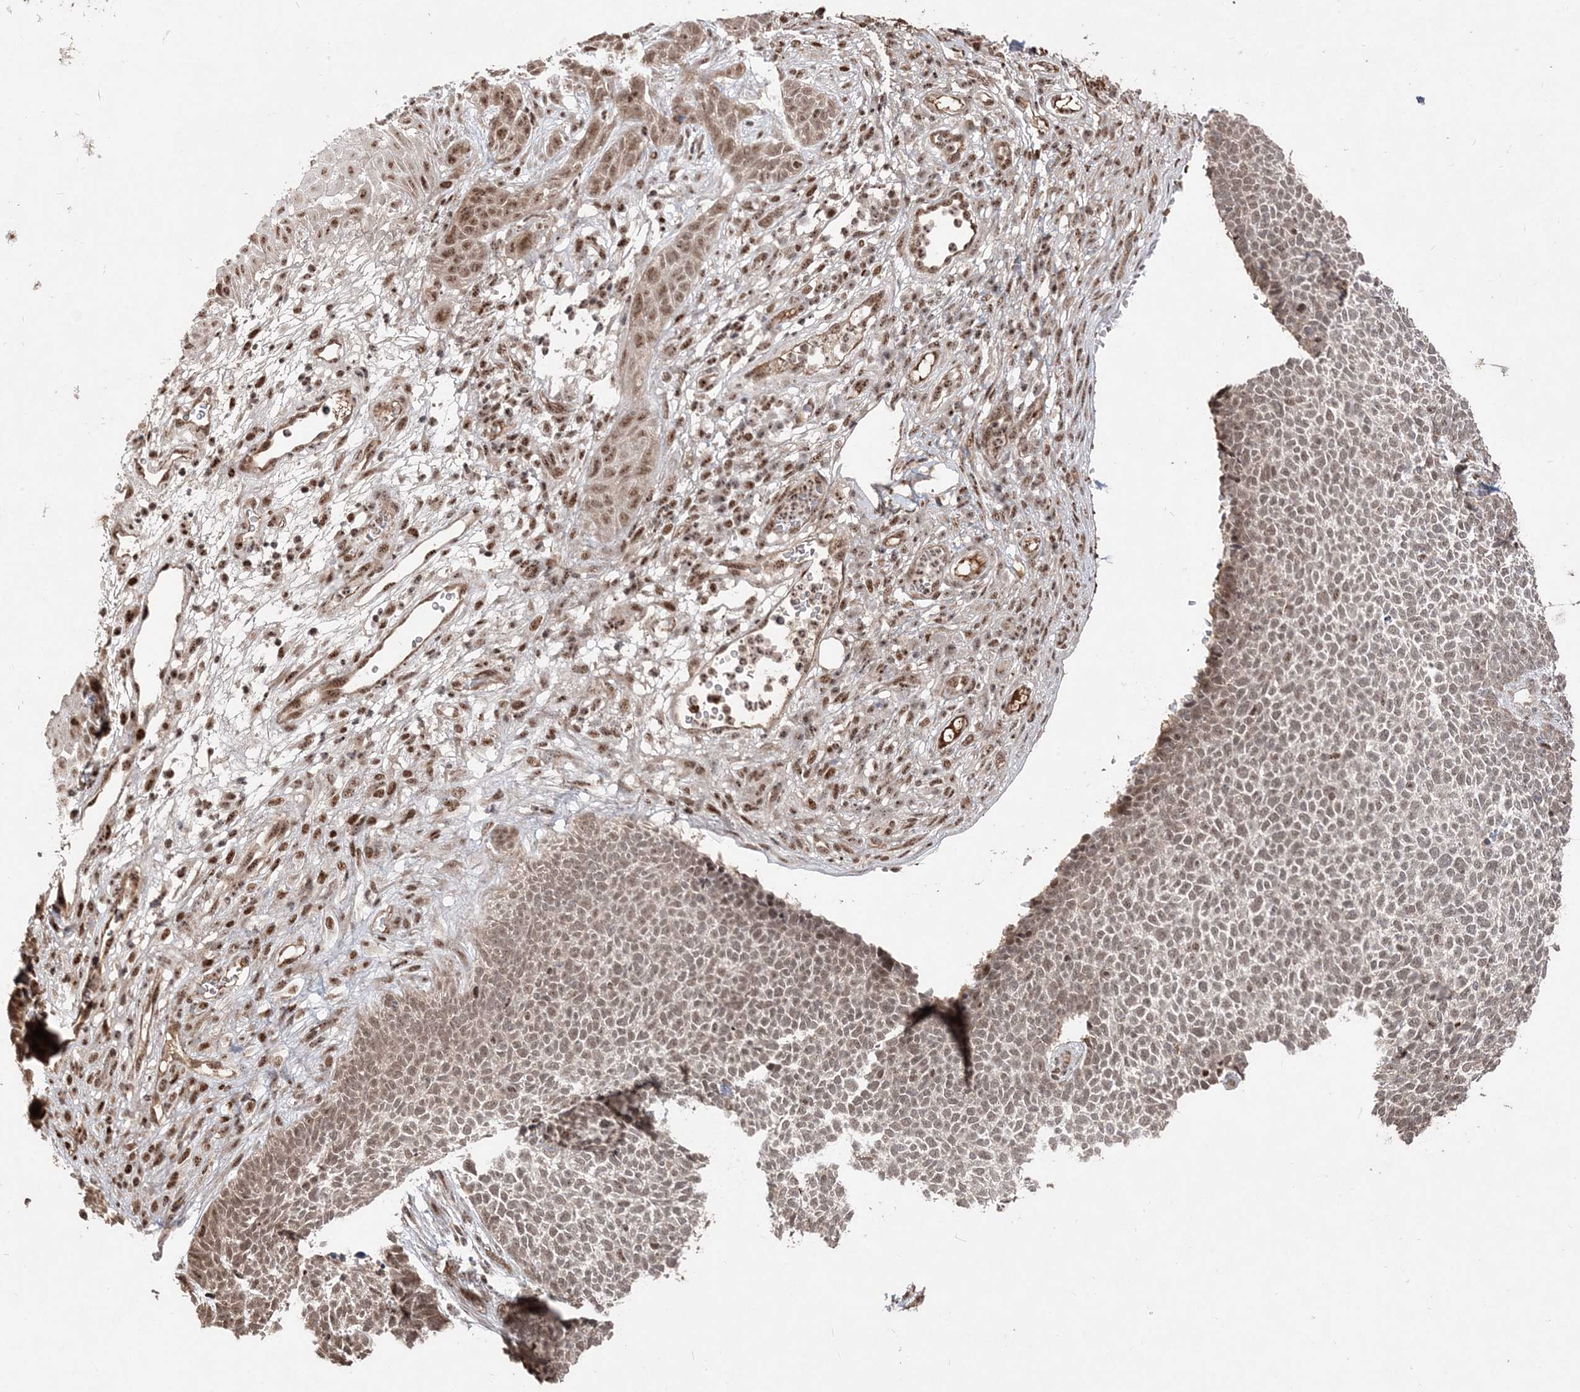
{"staining": {"intensity": "moderate", "quantity": ">75%", "location": "nuclear"}, "tissue": "skin cancer", "cell_type": "Tumor cells", "image_type": "cancer", "snomed": [{"axis": "morphology", "description": "Basal cell carcinoma"}, {"axis": "topography", "description": "Skin"}], "caption": "Skin cancer (basal cell carcinoma) was stained to show a protein in brown. There is medium levels of moderate nuclear expression in about >75% of tumor cells. Using DAB (brown) and hematoxylin (blue) stains, captured at high magnification using brightfield microscopy.", "gene": "RBM17", "patient": {"sex": "female", "age": 84}}